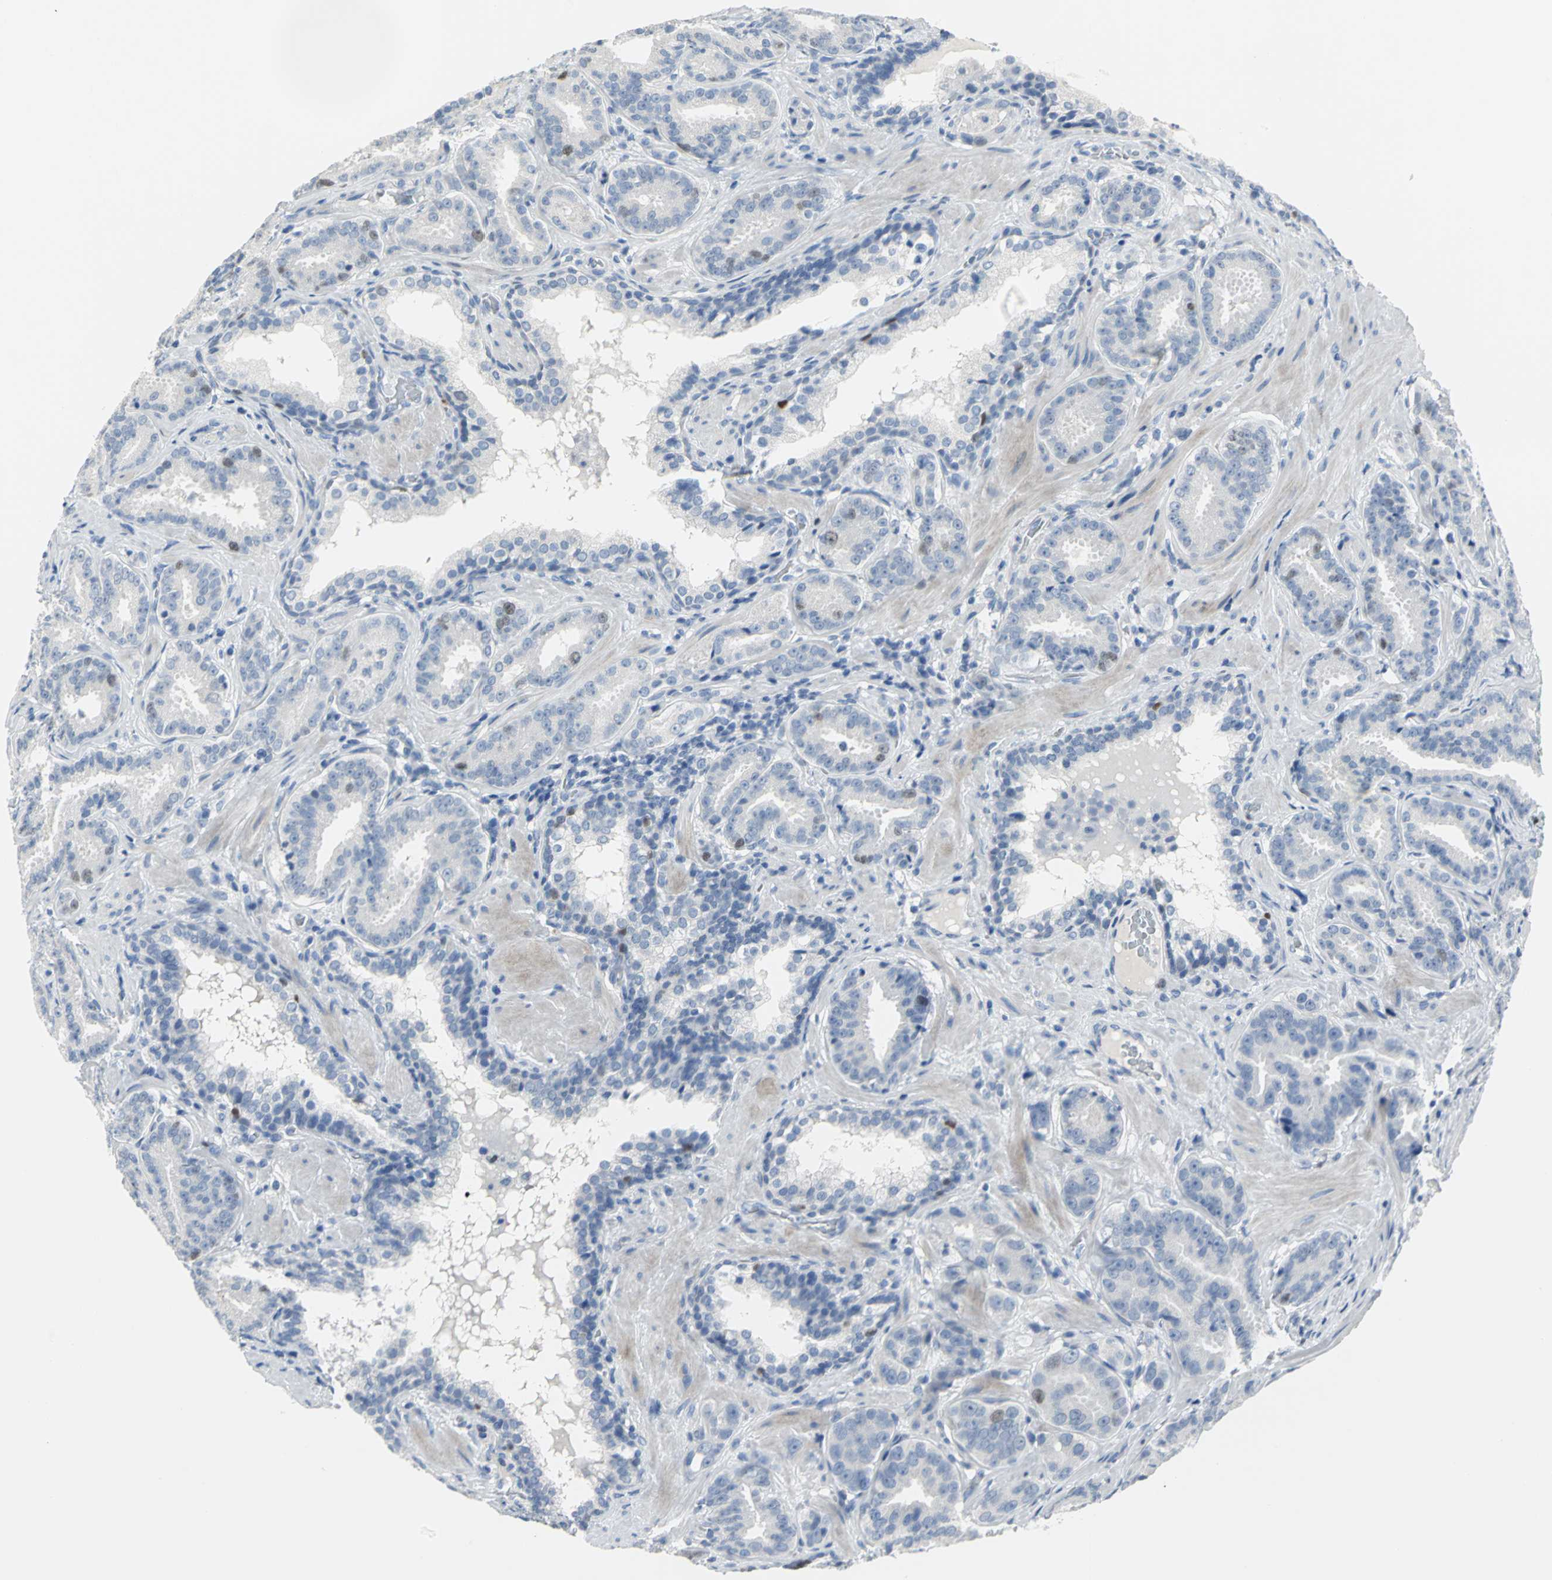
{"staining": {"intensity": "moderate", "quantity": "<25%", "location": "nuclear"}, "tissue": "prostate cancer", "cell_type": "Tumor cells", "image_type": "cancer", "snomed": [{"axis": "morphology", "description": "Adenocarcinoma, Low grade"}, {"axis": "topography", "description": "Prostate"}], "caption": "Immunohistochemical staining of prostate adenocarcinoma (low-grade) reveals low levels of moderate nuclear staining in about <25% of tumor cells.", "gene": "MCM3", "patient": {"sex": "male", "age": 59}}